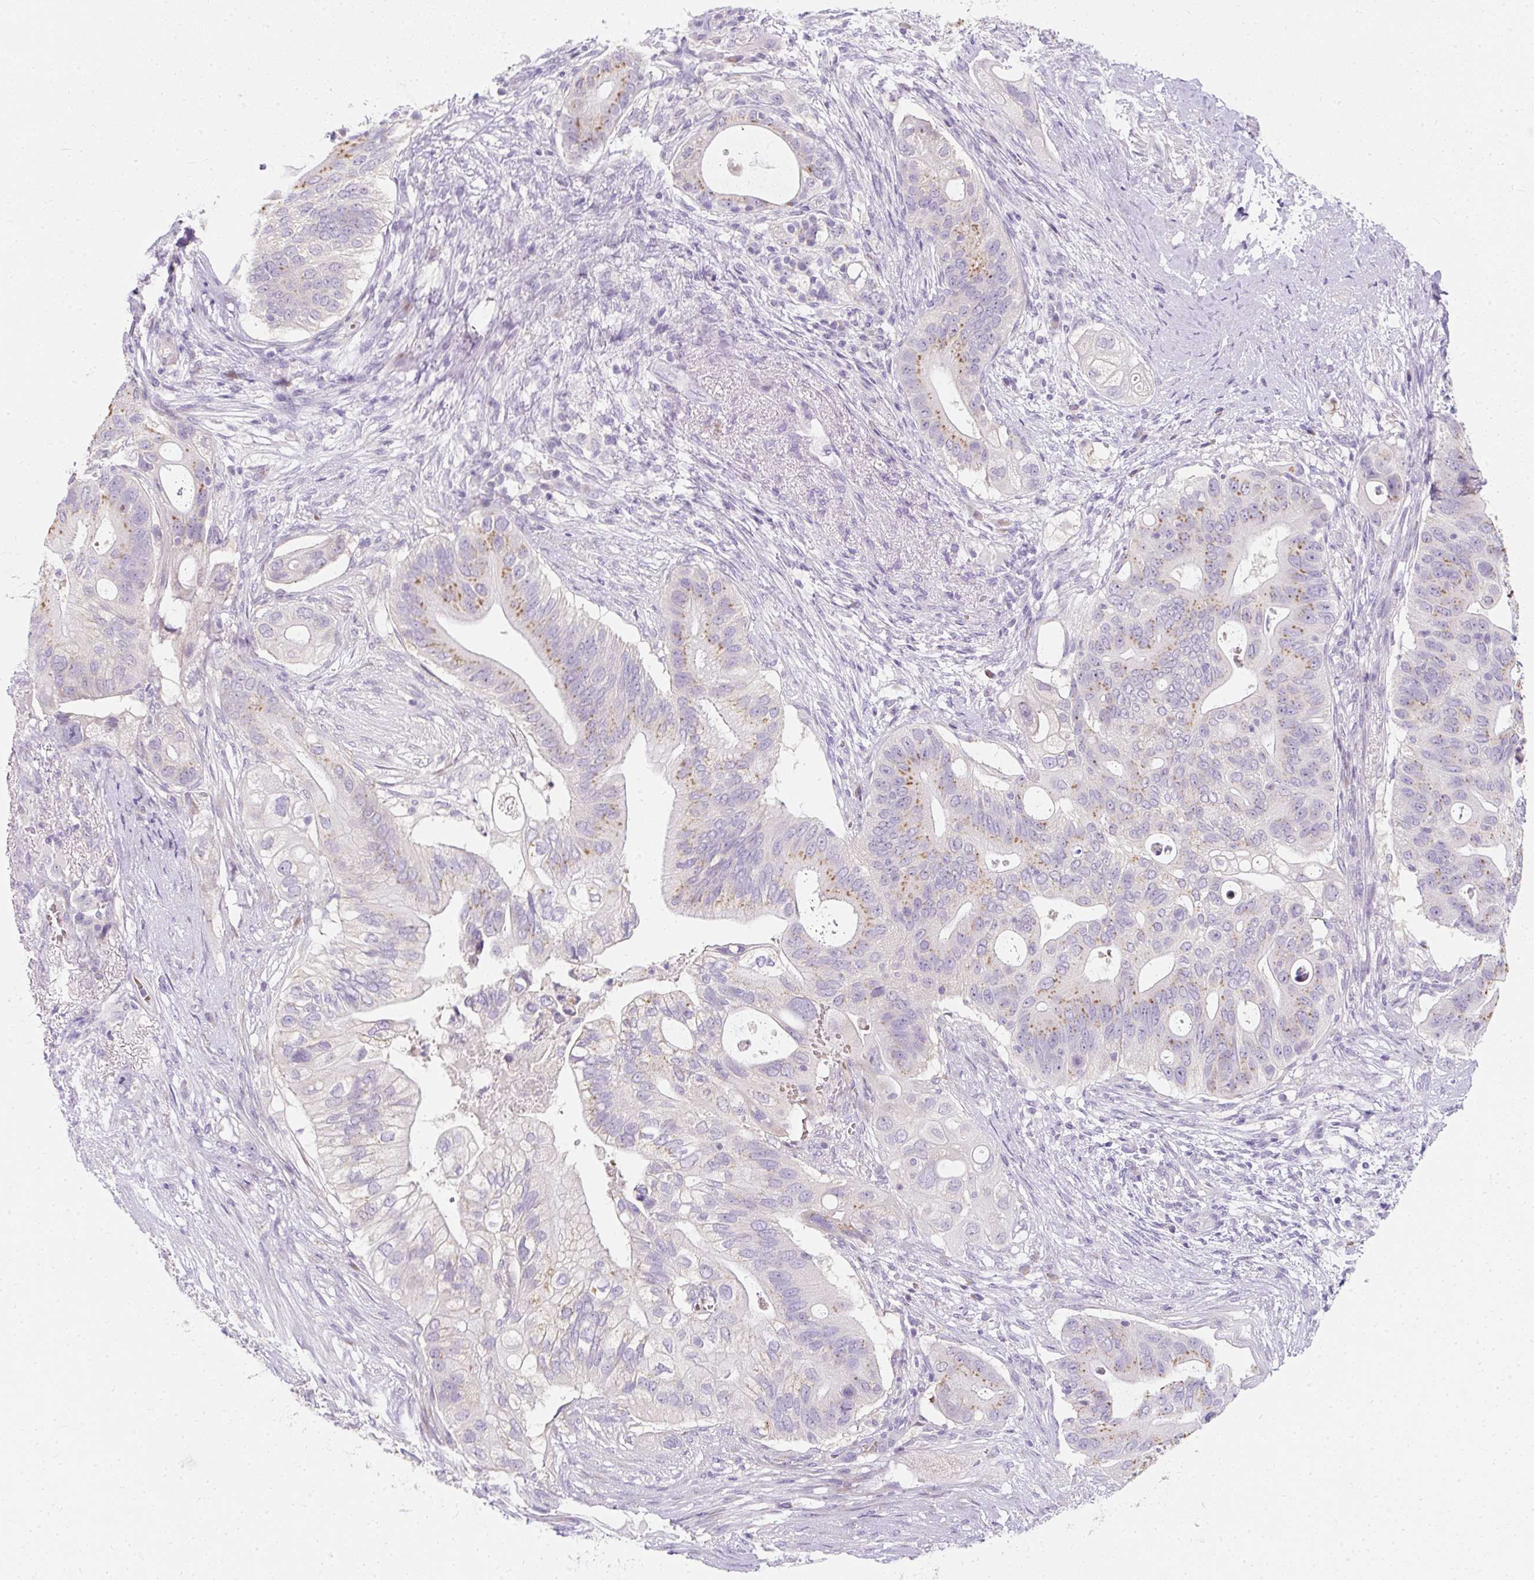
{"staining": {"intensity": "moderate", "quantity": "<25%", "location": "cytoplasmic/membranous"}, "tissue": "pancreatic cancer", "cell_type": "Tumor cells", "image_type": "cancer", "snomed": [{"axis": "morphology", "description": "Adenocarcinoma, NOS"}, {"axis": "topography", "description": "Pancreas"}], "caption": "Pancreatic adenocarcinoma was stained to show a protein in brown. There is low levels of moderate cytoplasmic/membranous expression in about <25% of tumor cells.", "gene": "DTX4", "patient": {"sex": "female", "age": 72}}